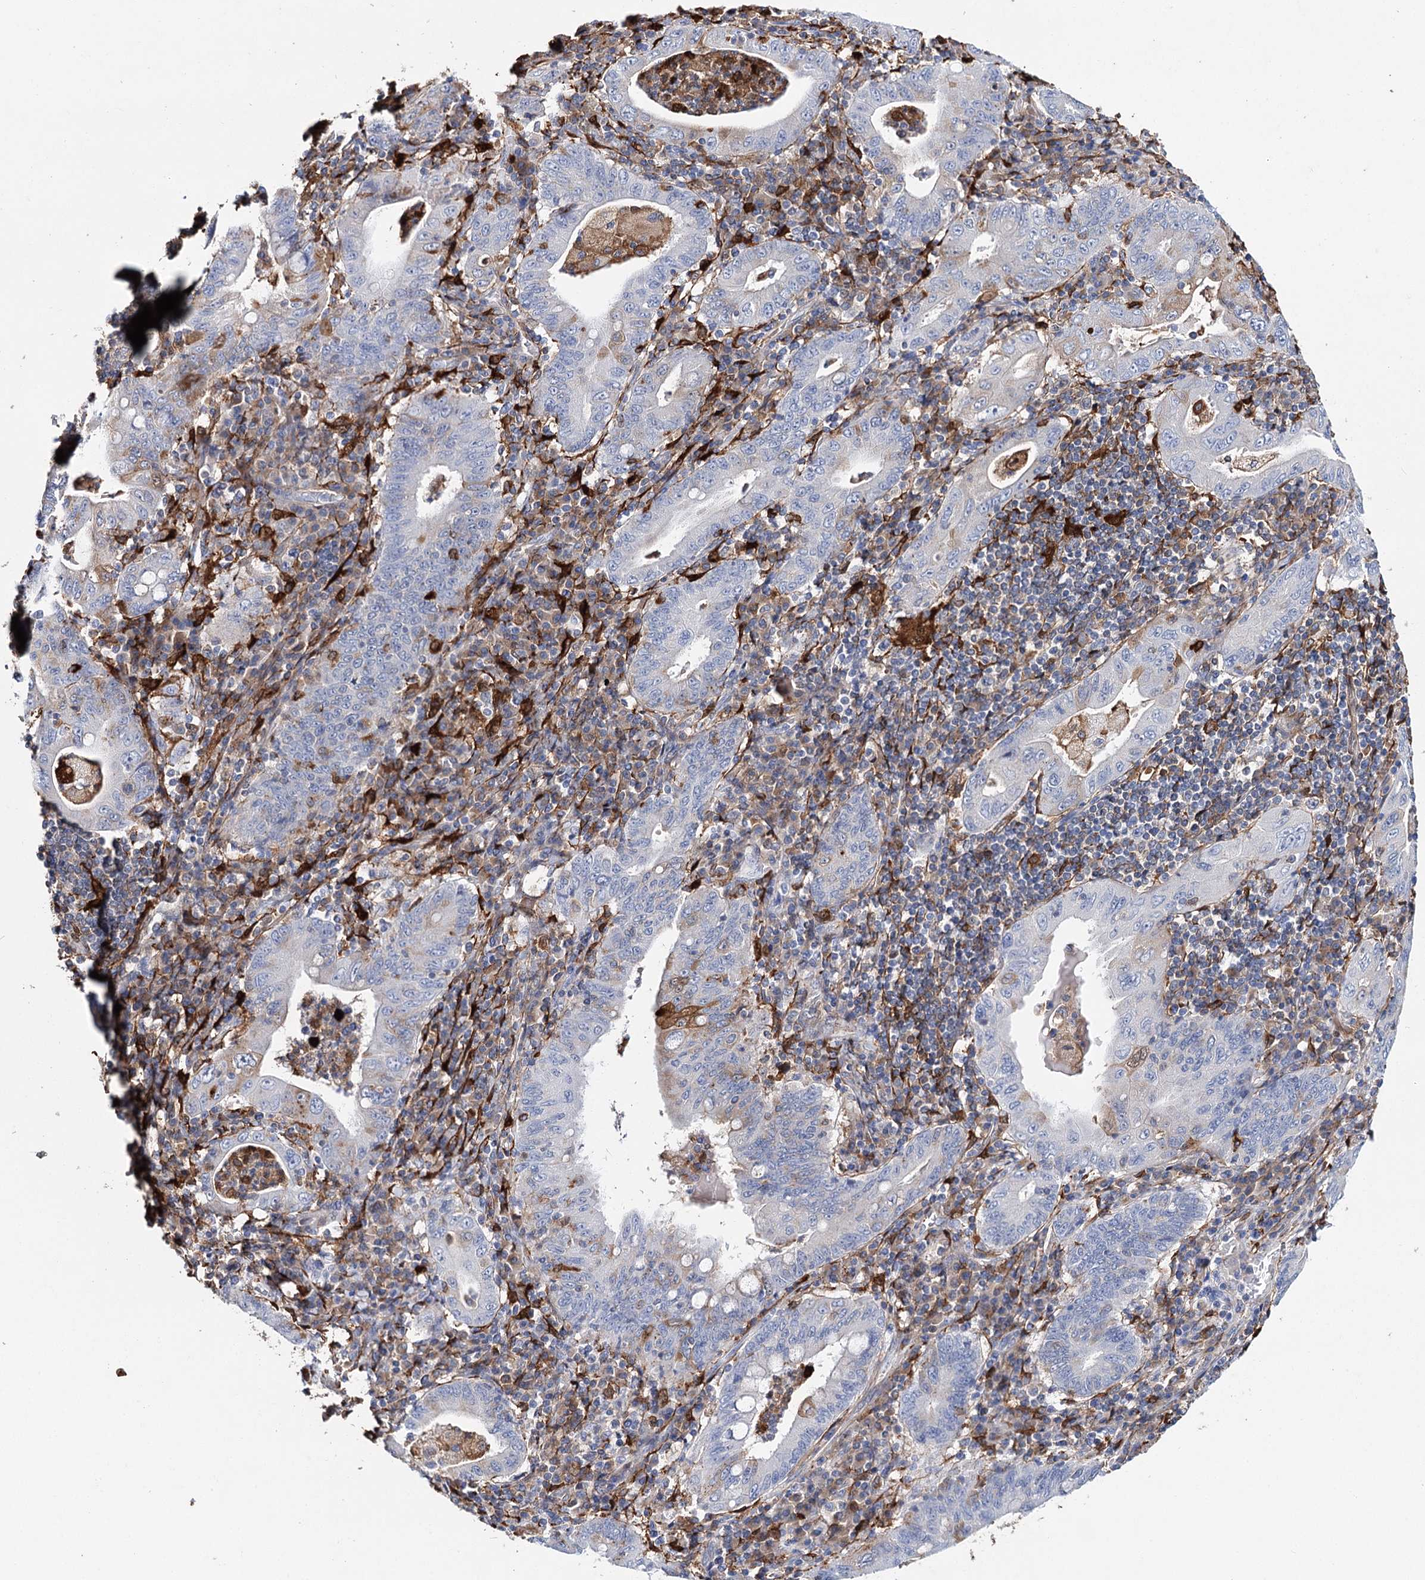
{"staining": {"intensity": "negative", "quantity": "none", "location": "none"}, "tissue": "stomach cancer", "cell_type": "Tumor cells", "image_type": "cancer", "snomed": [{"axis": "morphology", "description": "Normal tissue, NOS"}, {"axis": "morphology", "description": "Adenocarcinoma, NOS"}, {"axis": "topography", "description": "Esophagus"}, {"axis": "topography", "description": "Stomach, upper"}, {"axis": "topography", "description": "Peripheral nerve tissue"}], "caption": "This is an immunohistochemistry micrograph of human adenocarcinoma (stomach). There is no positivity in tumor cells.", "gene": "CFAP46", "patient": {"sex": "male", "age": 62}}